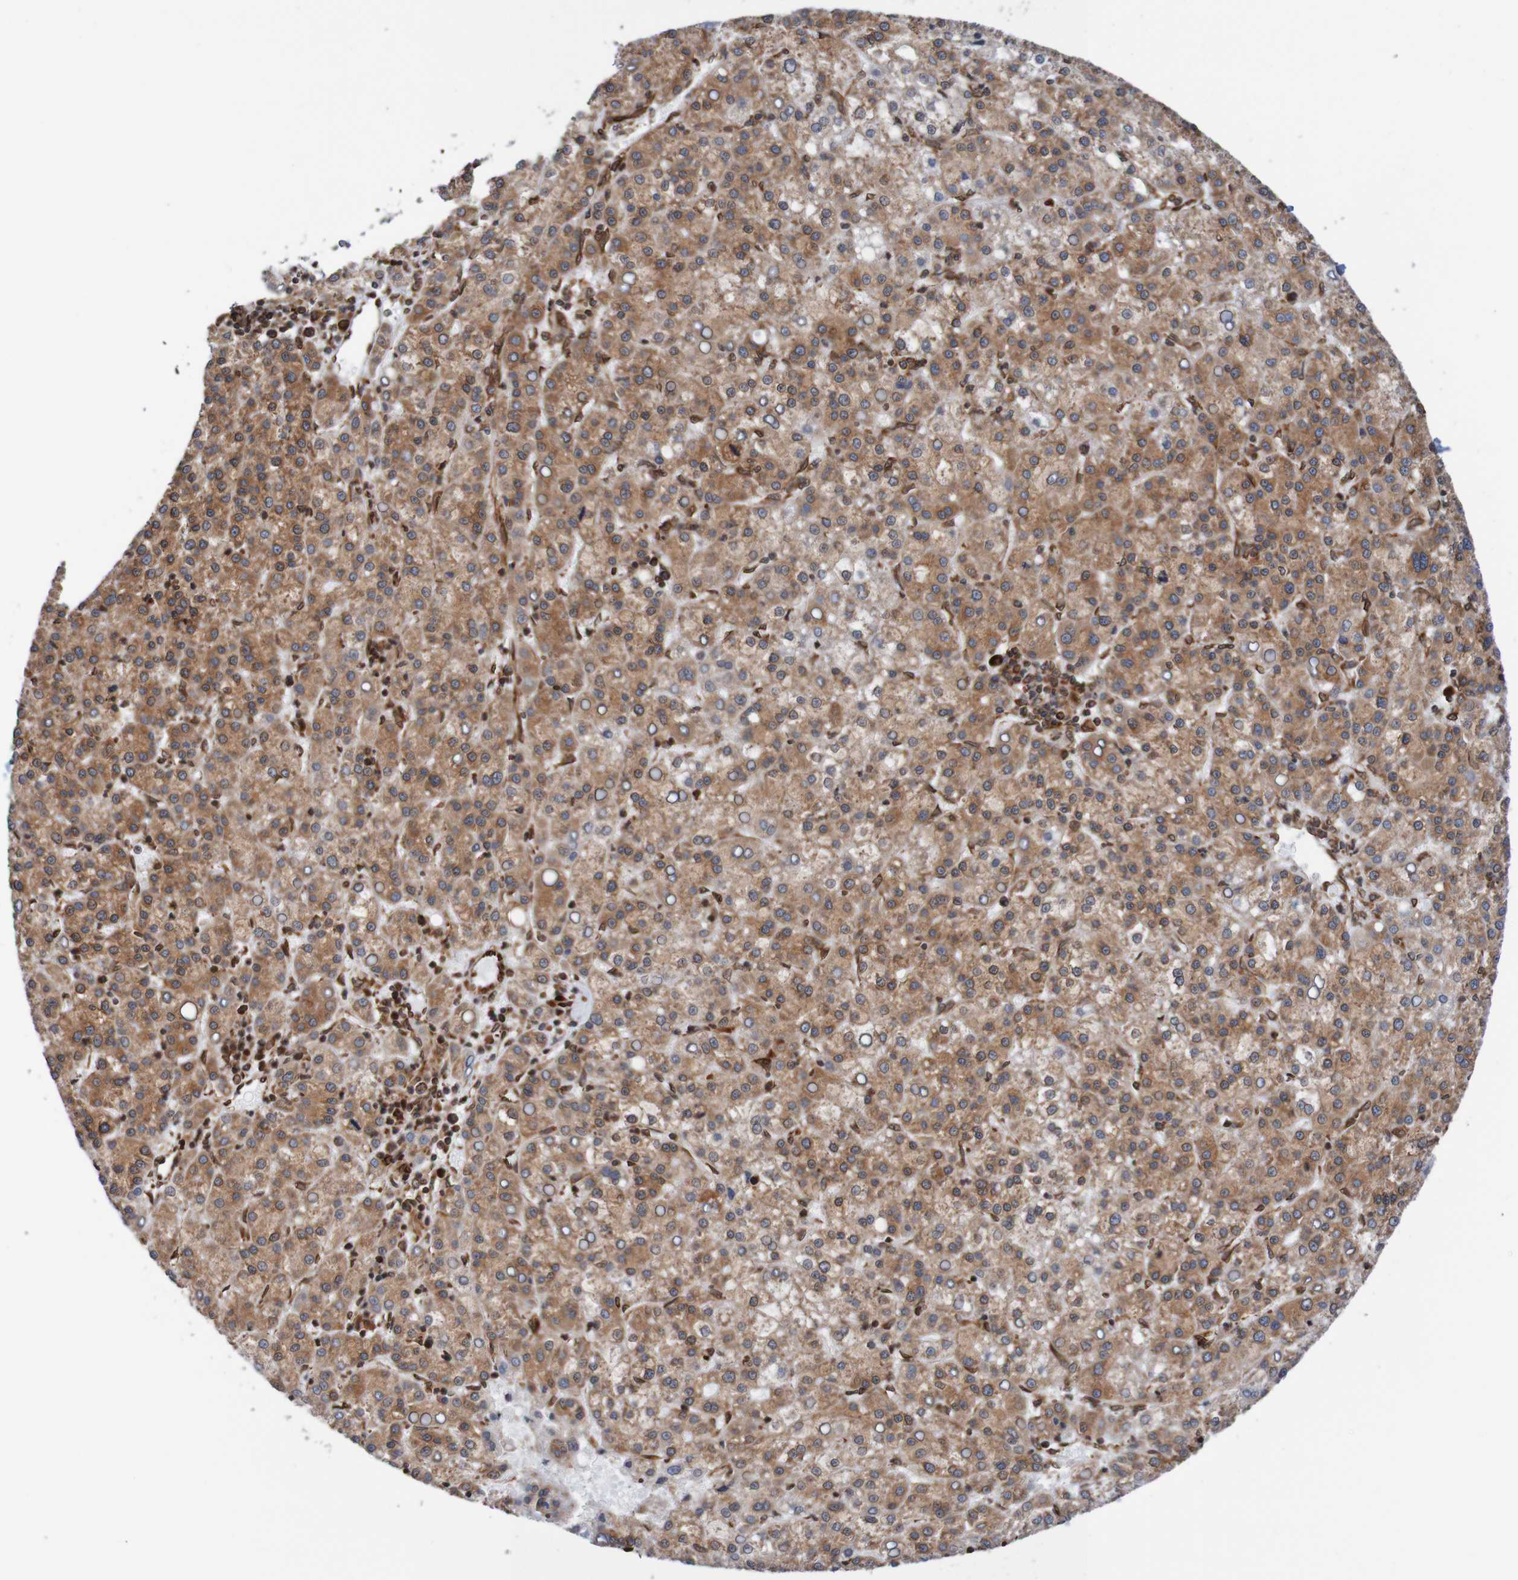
{"staining": {"intensity": "moderate", "quantity": ">75%", "location": "cytoplasmic/membranous"}, "tissue": "liver cancer", "cell_type": "Tumor cells", "image_type": "cancer", "snomed": [{"axis": "morphology", "description": "Carcinoma, Hepatocellular, NOS"}, {"axis": "topography", "description": "Liver"}], "caption": "Moderate cytoplasmic/membranous staining for a protein is seen in approximately >75% of tumor cells of liver cancer (hepatocellular carcinoma) using immunohistochemistry (IHC).", "gene": "TMEM109", "patient": {"sex": "female", "age": 58}}